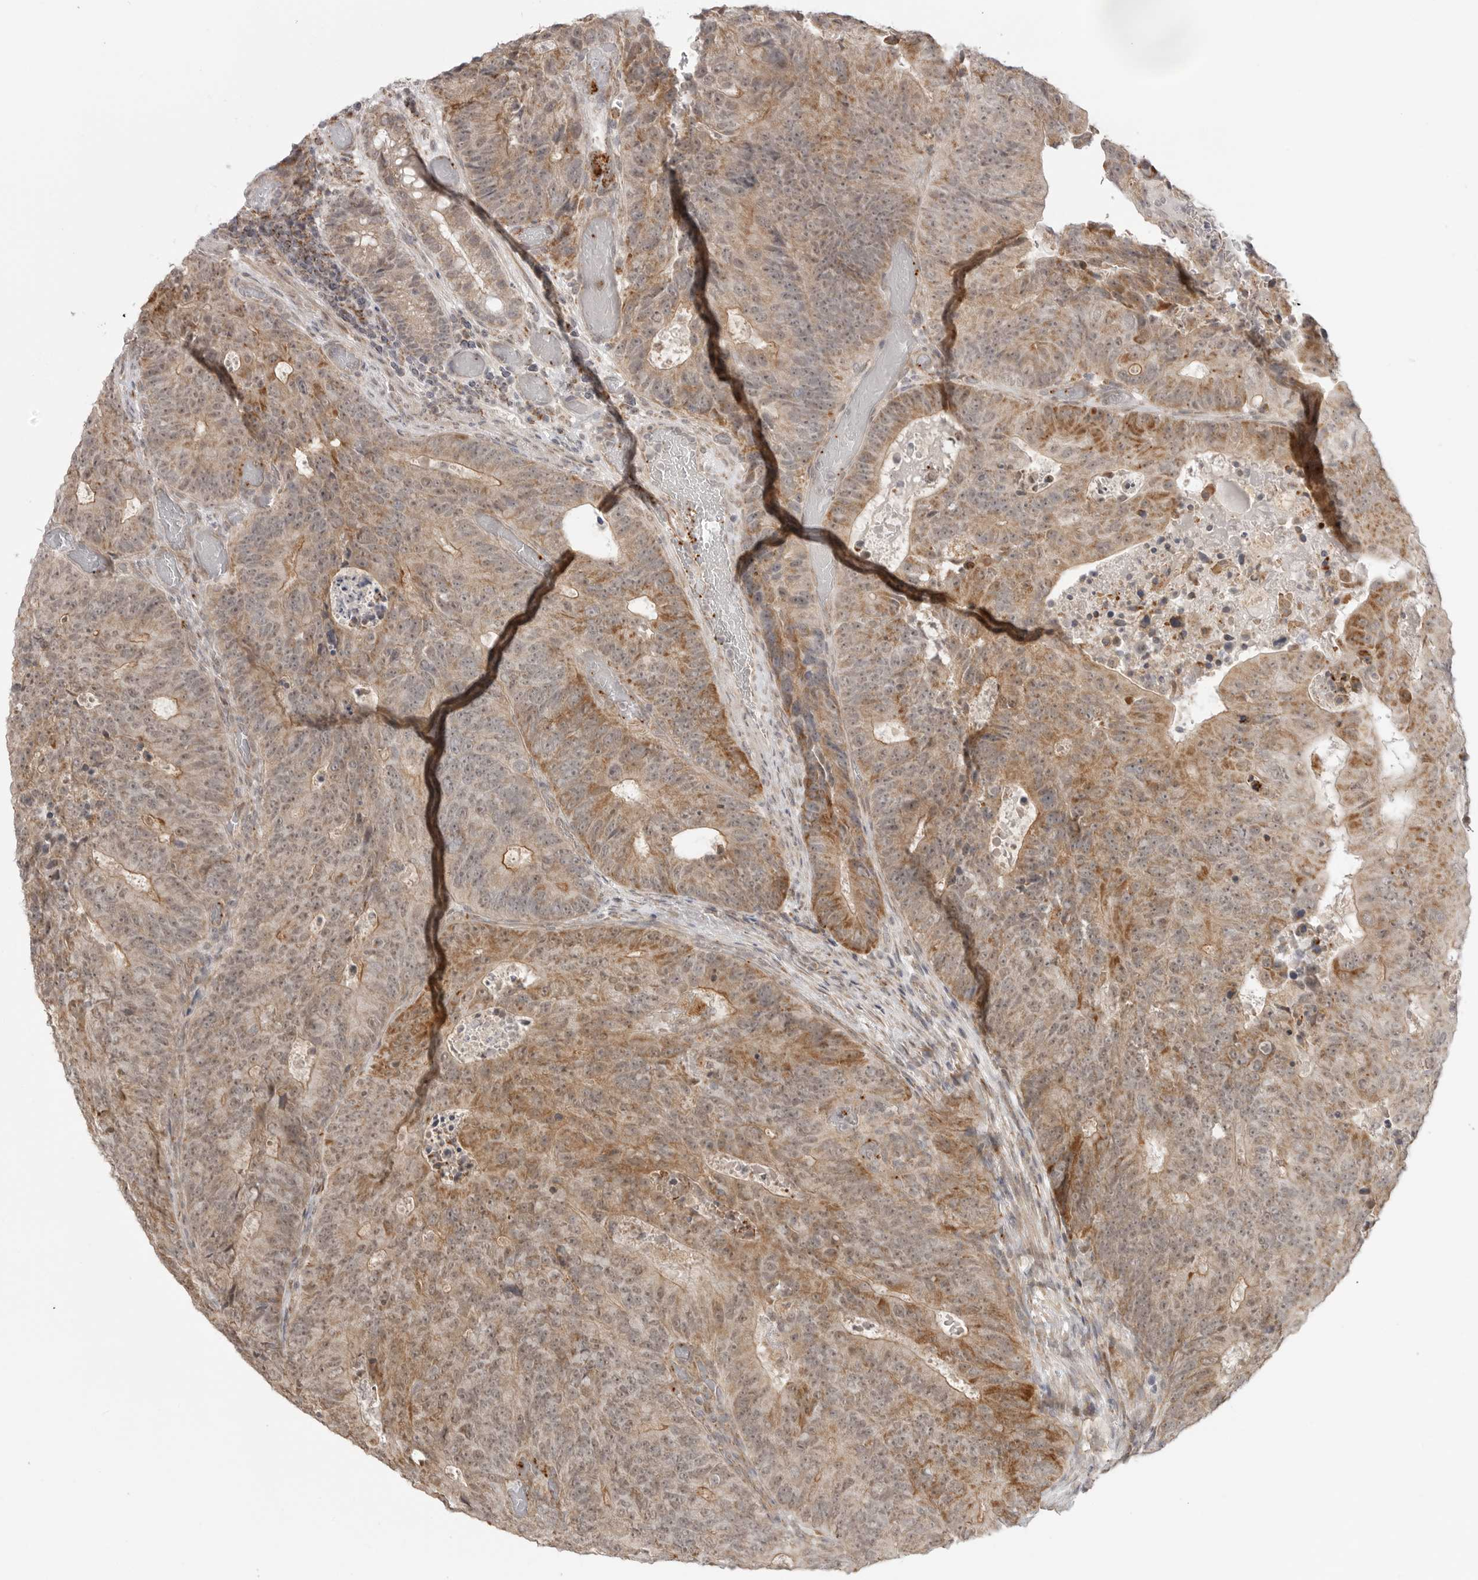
{"staining": {"intensity": "weak", "quantity": ">75%", "location": "cytoplasmic/membranous"}, "tissue": "colorectal cancer", "cell_type": "Tumor cells", "image_type": "cancer", "snomed": [{"axis": "morphology", "description": "Adenocarcinoma, NOS"}, {"axis": "topography", "description": "Colon"}], "caption": "The micrograph reveals a brown stain indicating the presence of a protein in the cytoplasmic/membranous of tumor cells in colorectal adenocarcinoma.", "gene": "KALRN", "patient": {"sex": "male", "age": 87}}